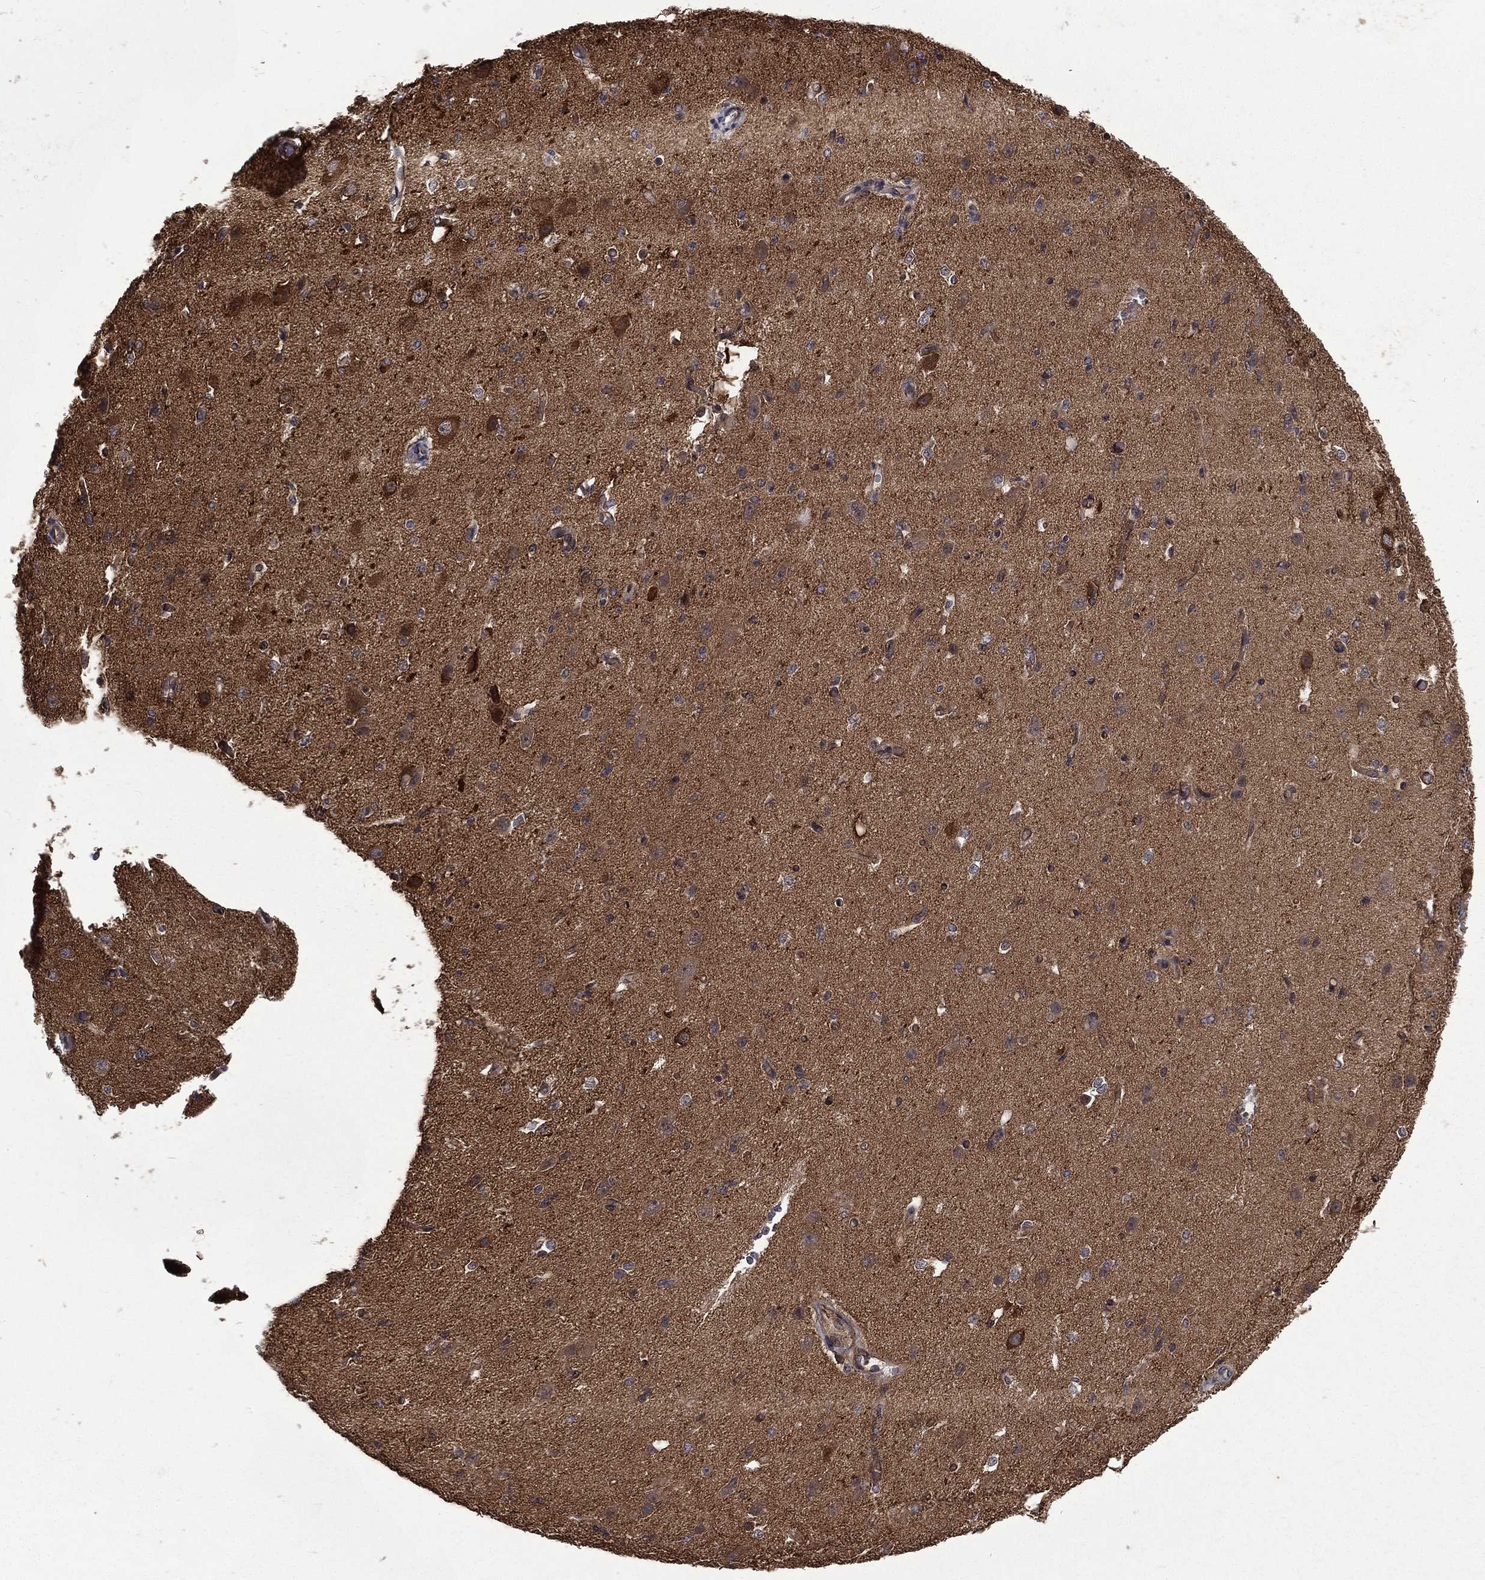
{"staining": {"intensity": "moderate", "quantity": ">75%", "location": "cytoplasmic/membranous"}, "tissue": "cerebral cortex", "cell_type": "Endothelial cells", "image_type": "normal", "snomed": [{"axis": "morphology", "description": "Normal tissue, NOS"}, {"axis": "morphology", "description": "Inflammation, NOS"}, {"axis": "topography", "description": "Cerebral cortex"}], "caption": "Immunohistochemistry (IHC) (DAB (3,3'-diaminobenzidine)) staining of benign human cerebral cortex shows moderate cytoplasmic/membranous protein expression in about >75% of endothelial cells. The protein is shown in brown color, while the nuclei are stained blue.", "gene": "PPFIBP1", "patient": {"sex": "male", "age": 6}}